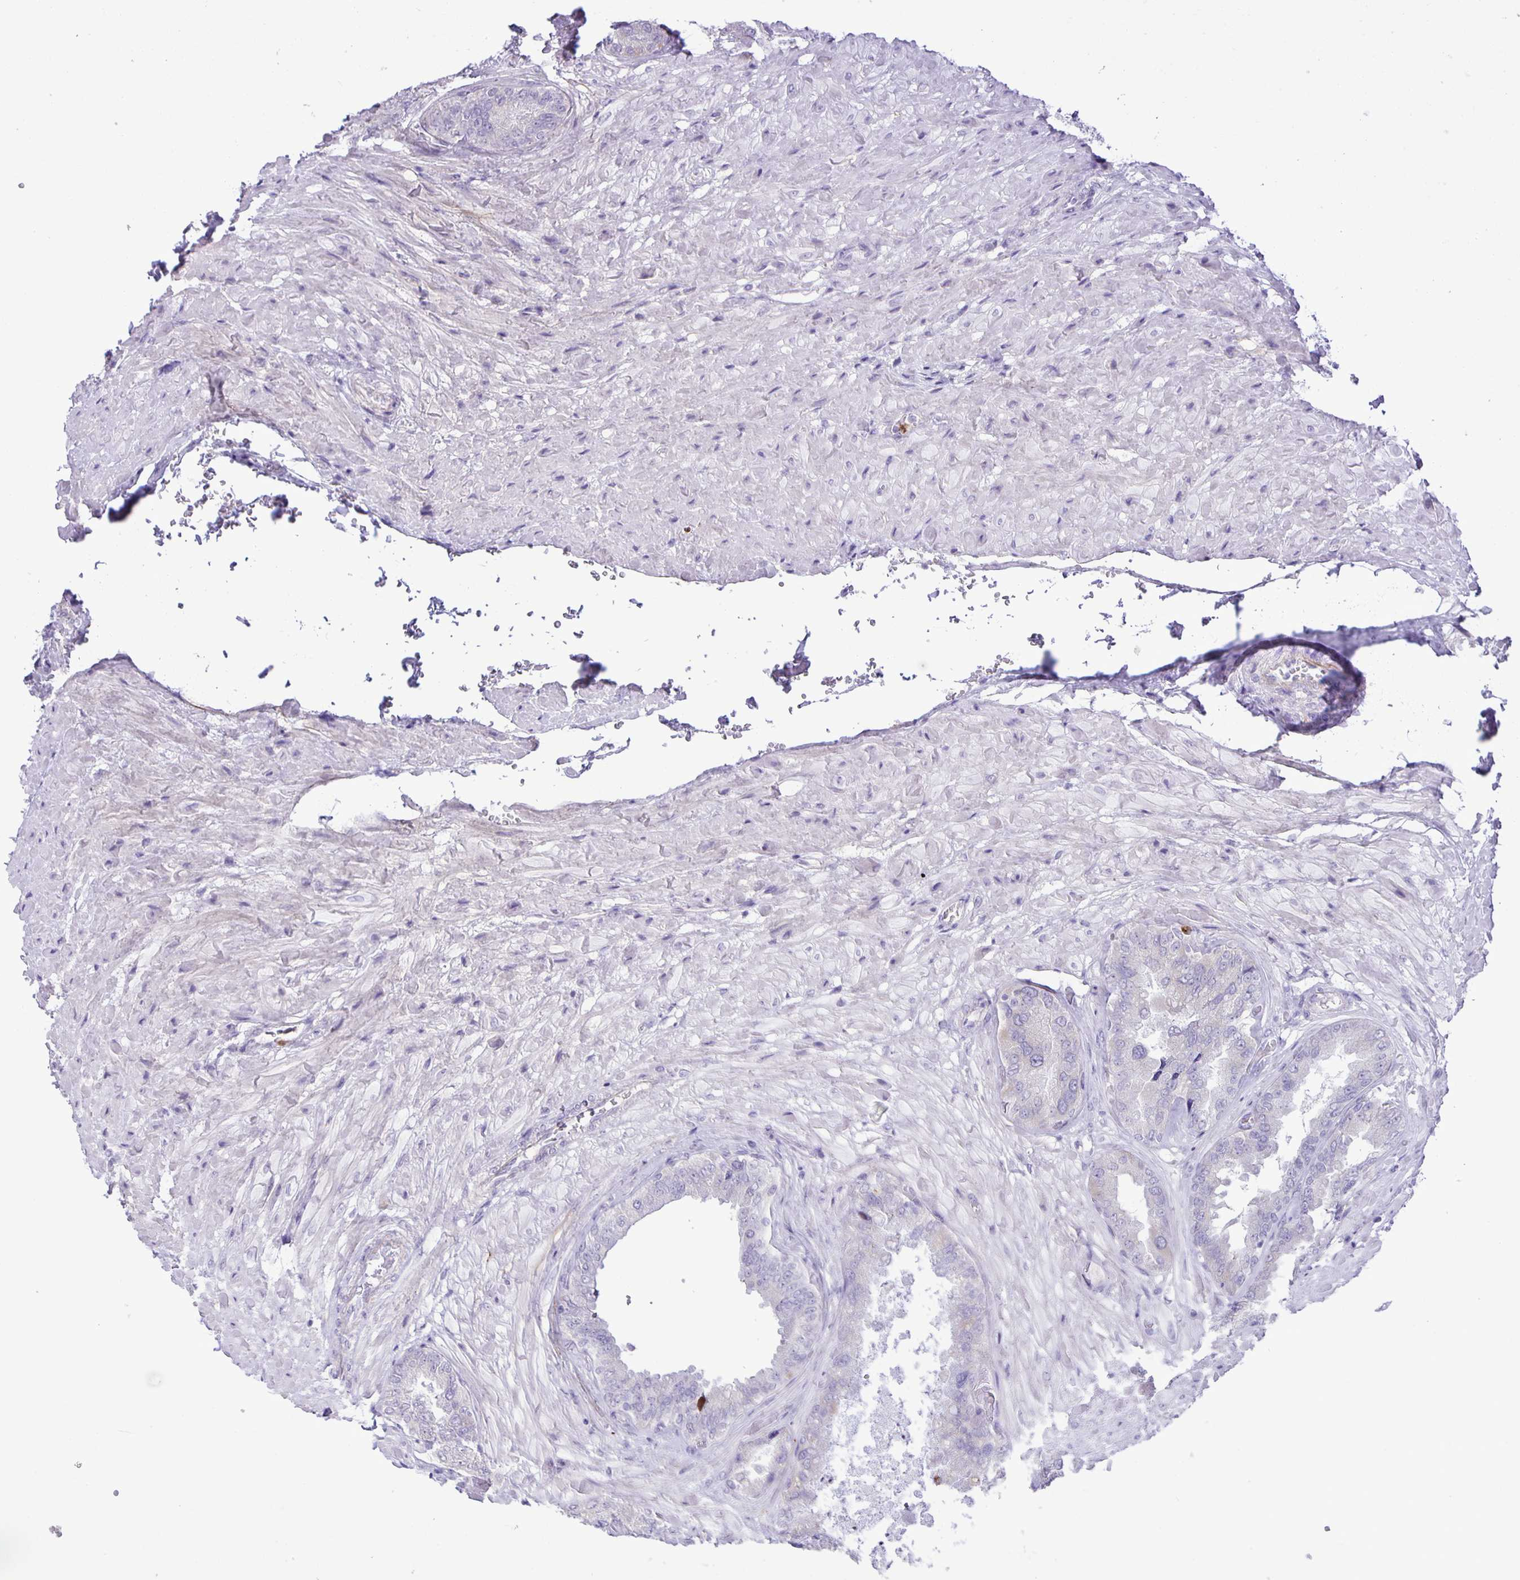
{"staining": {"intensity": "negative", "quantity": "none", "location": "none"}, "tissue": "seminal vesicle", "cell_type": "Glandular cells", "image_type": "normal", "snomed": [{"axis": "morphology", "description": "Normal tissue, NOS"}, {"axis": "topography", "description": "Seminal veicle"}], "caption": "IHC of unremarkable human seminal vesicle demonstrates no positivity in glandular cells. (DAB immunohistochemistry (IHC), high magnification).", "gene": "ADCK1", "patient": {"sex": "male", "age": 68}}